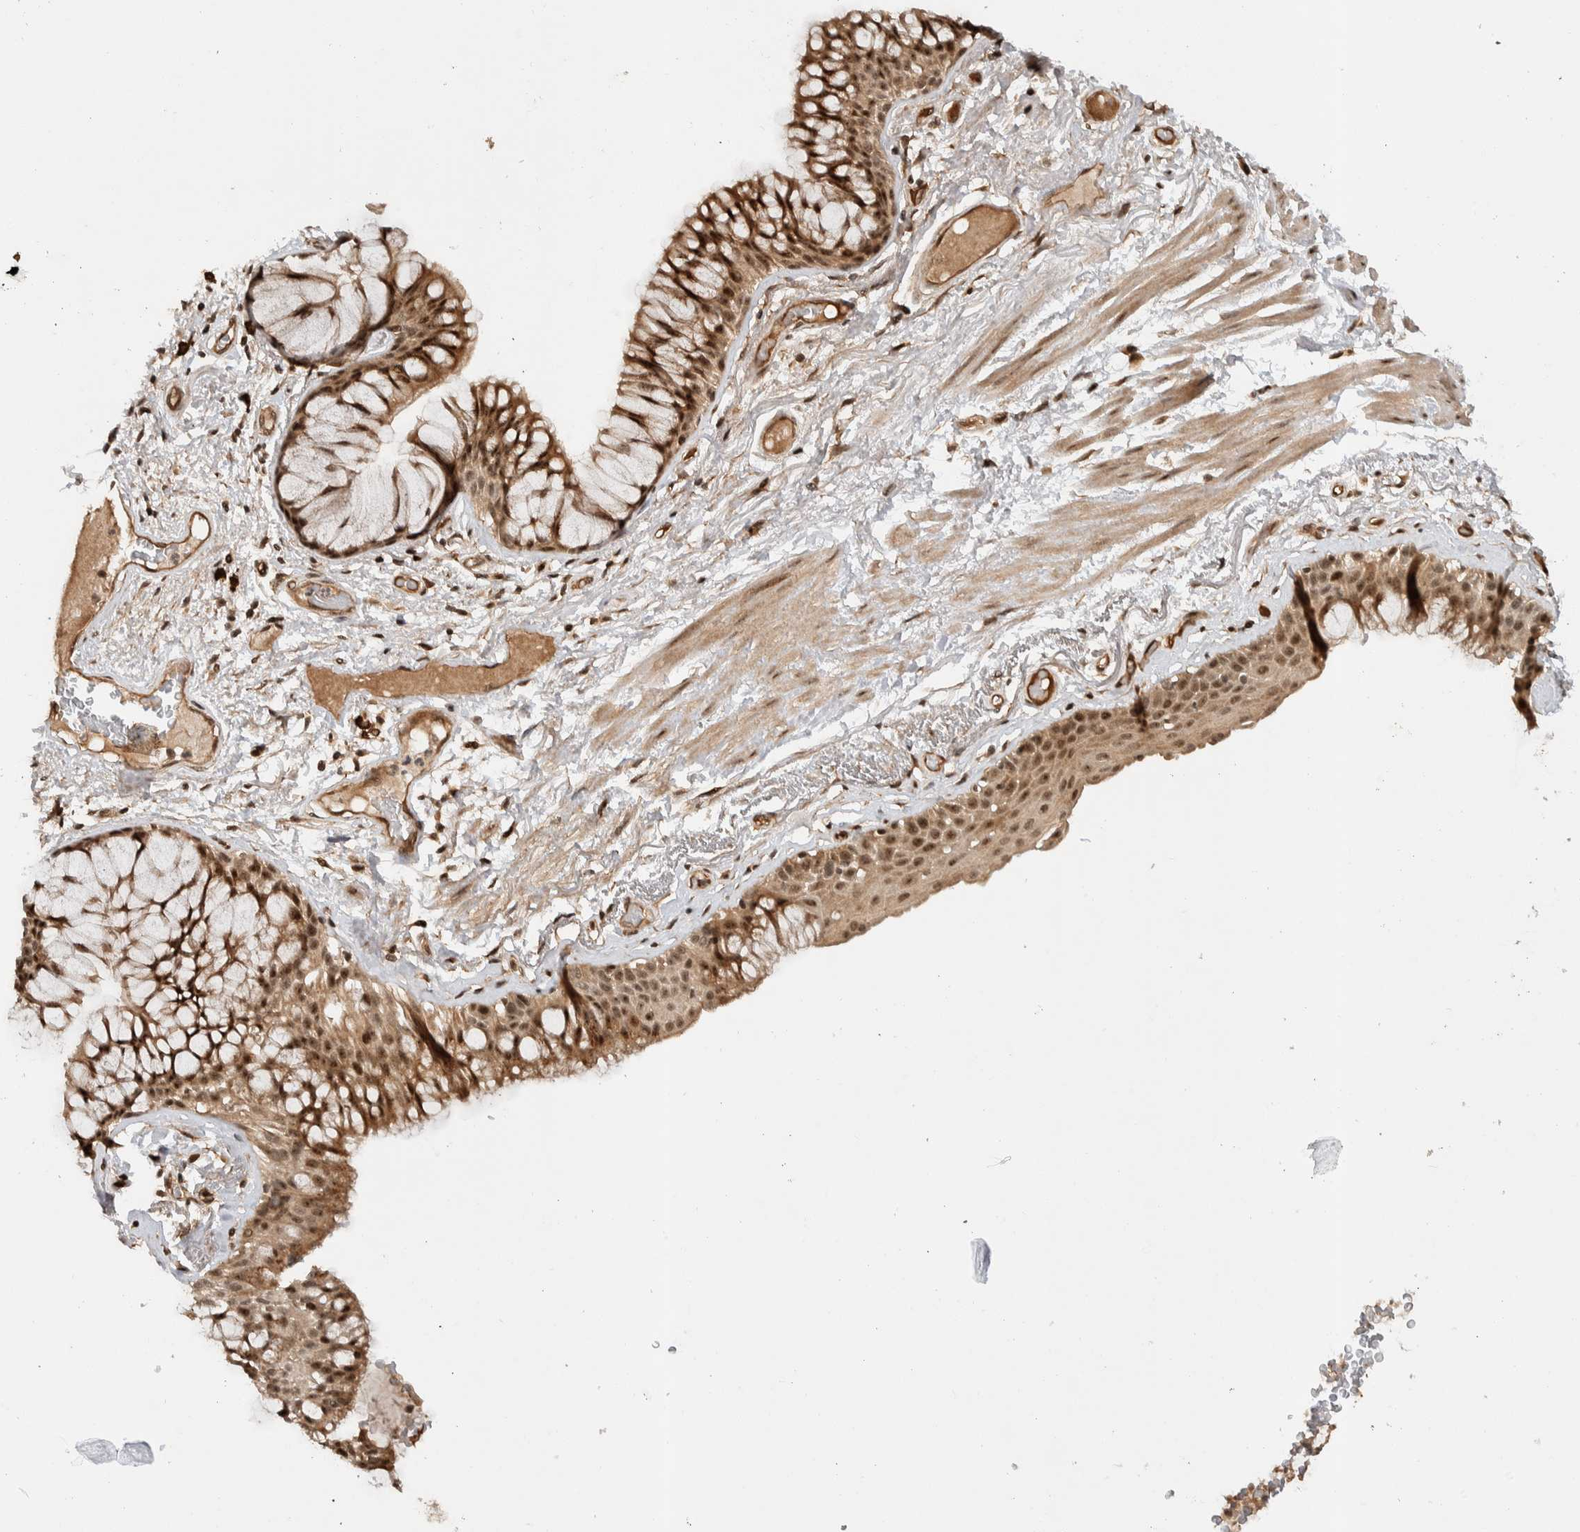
{"staining": {"intensity": "moderate", "quantity": ">75%", "location": "cytoplasmic/membranous,nuclear"}, "tissue": "bronchus", "cell_type": "Respiratory epithelial cells", "image_type": "normal", "snomed": [{"axis": "morphology", "description": "Normal tissue, NOS"}, {"axis": "topography", "description": "Bronchus"}], "caption": "Immunohistochemical staining of normal human bronchus displays >75% levels of moderate cytoplasmic/membranous,nuclear protein expression in approximately >75% of respiratory epithelial cells. (DAB = brown stain, brightfield microscopy at high magnification).", "gene": "TOR1B", "patient": {"sex": "male", "age": 66}}